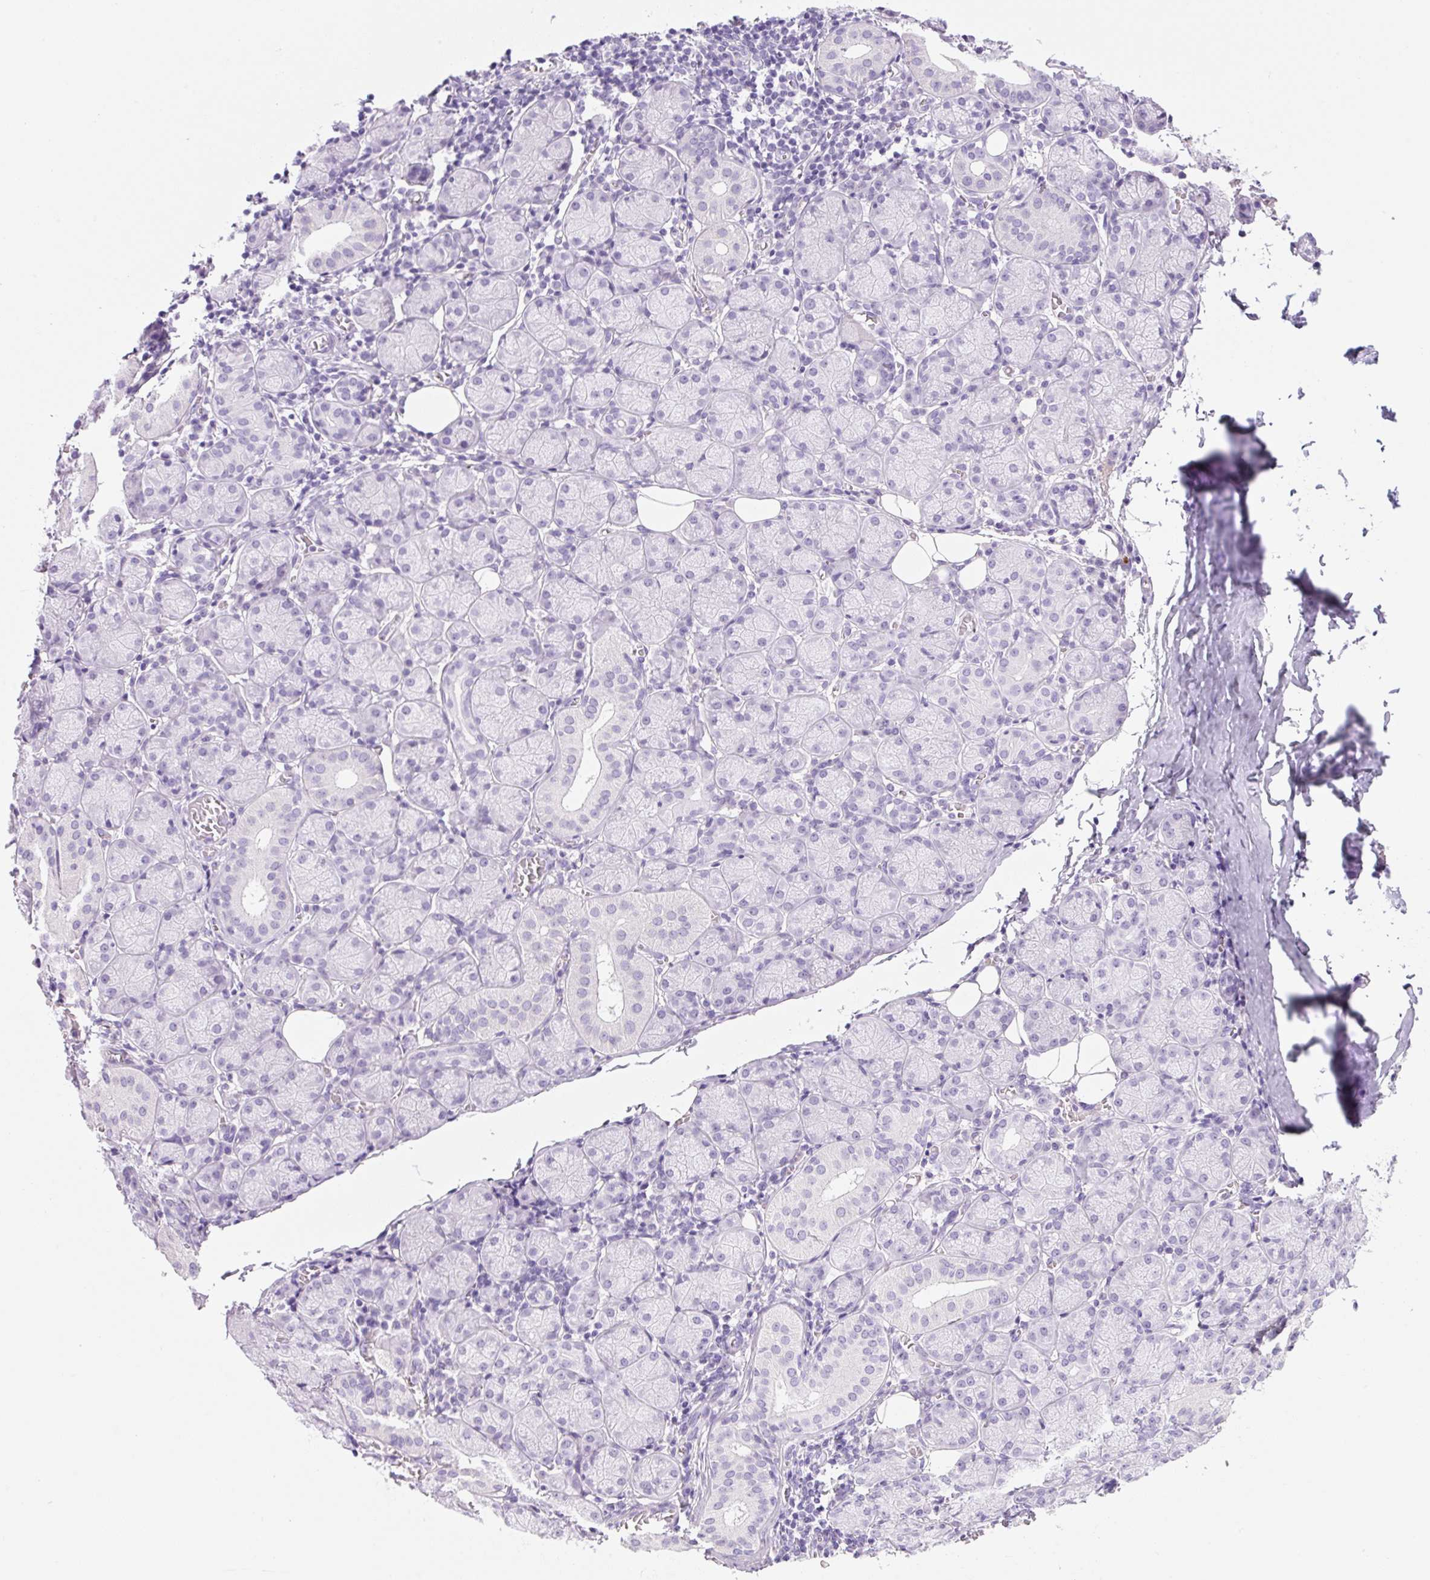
{"staining": {"intensity": "negative", "quantity": "none", "location": "none"}, "tissue": "salivary gland", "cell_type": "Glandular cells", "image_type": "normal", "snomed": [{"axis": "morphology", "description": "Normal tissue, NOS"}, {"axis": "topography", "description": "Salivary gland"}], "caption": "Glandular cells are negative for brown protein staining in unremarkable salivary gland. (DAB (3,3'-diaminobenzidine) immunohistochemistry (IHC) visualized using brightfield microscopy, high magnification).", "gene": "PRRT1", "patient": {"sex": "female", "age": 24}}